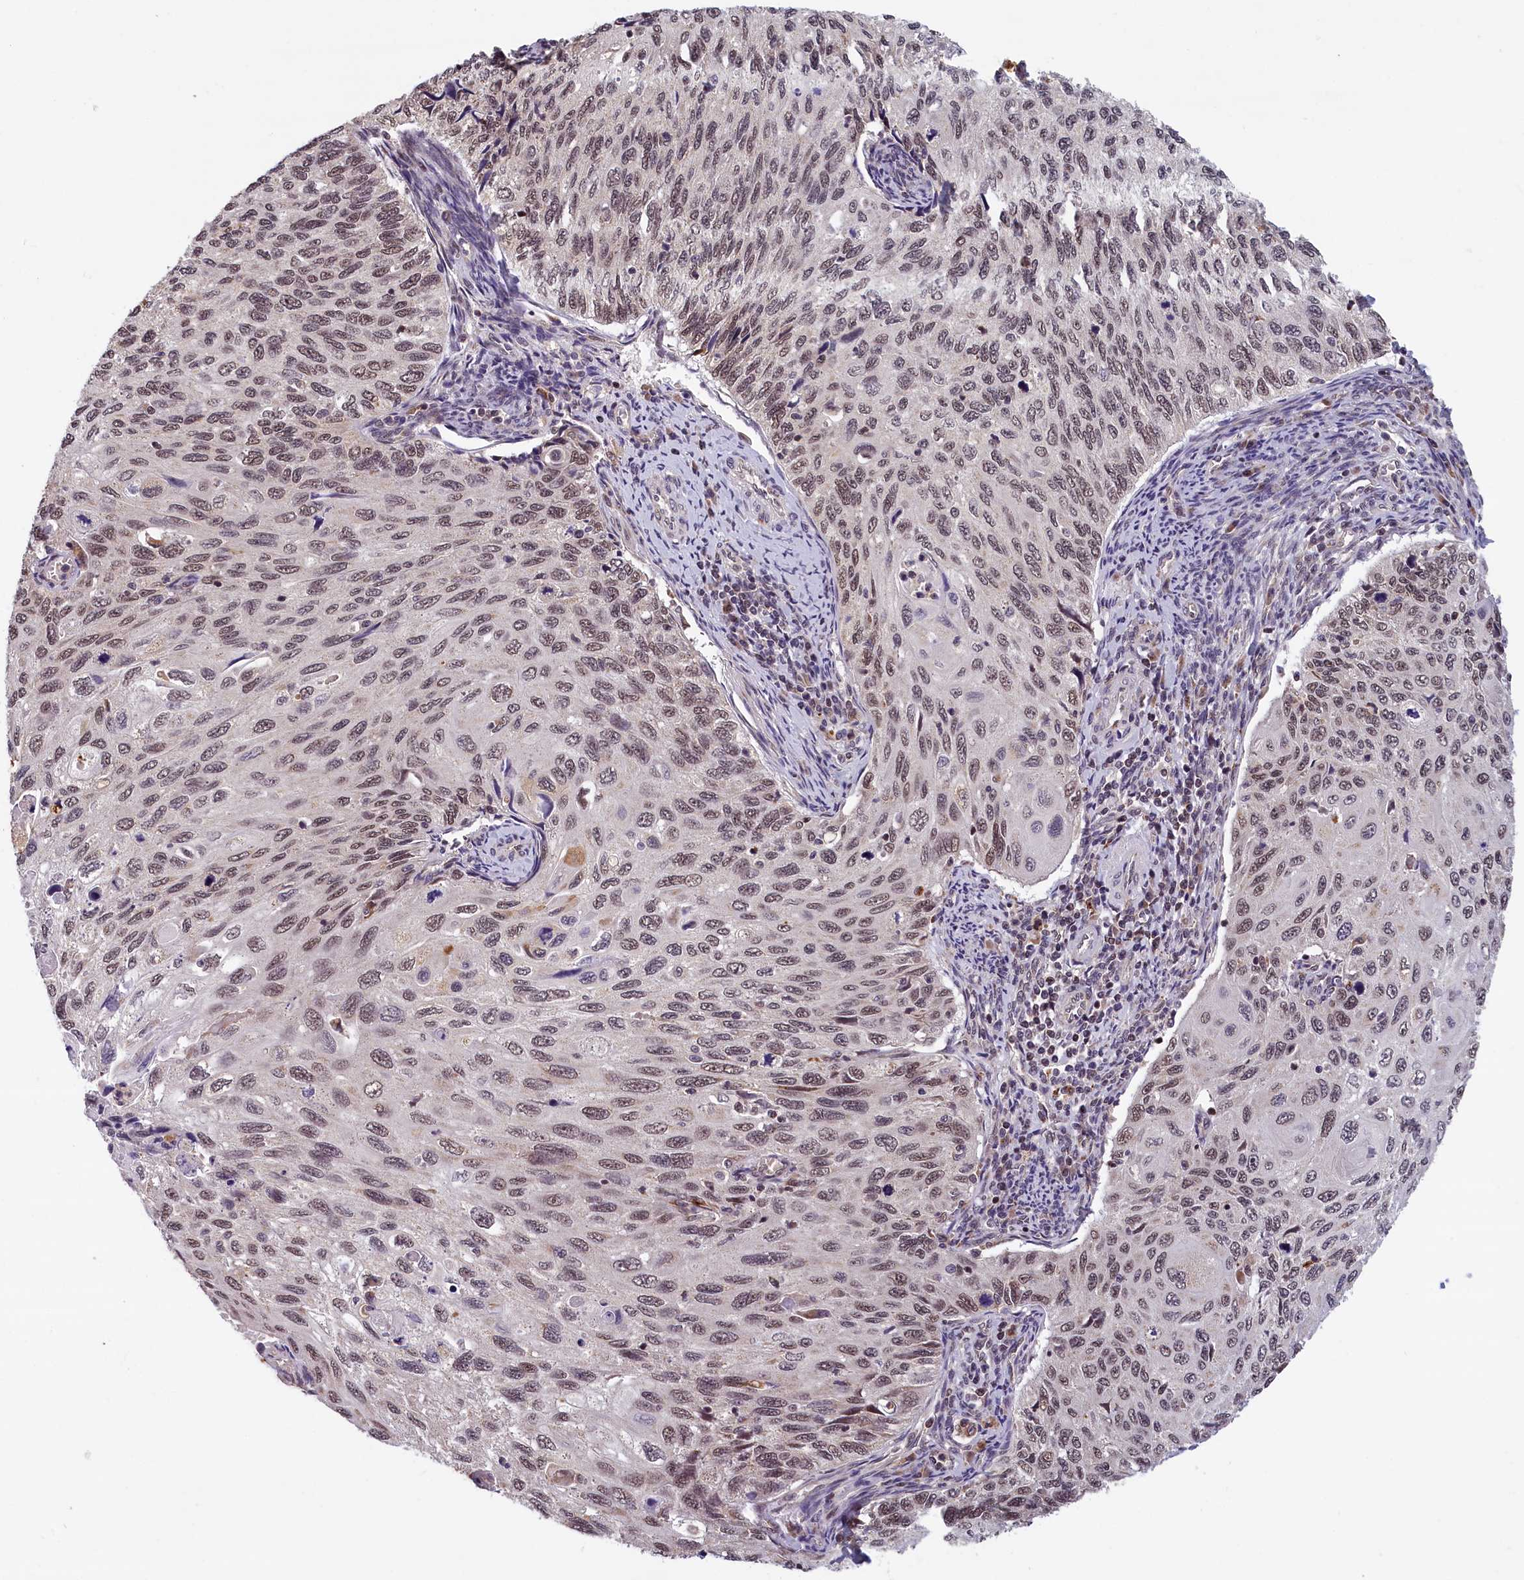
{"staining": {"intensity": "weak", "quantity": ">75%", "location": "nuclear"}, "tissue": "cervical cancer", "cell_type": "Tumor cells", "image_type": "cancer", "snomed": [{"axis": "morphology", "description": "Squamous cell carcinoma, NOS"}, {"axis": "topography", "description": "Cervix"}], "caption": "Brown immunohistochemical staining in squamous cell carcinoma (cervical) shows weak nuclear positivity in about >75% of tumor cells. Immunohistochemistry stains the protein of interest in brown and the nuclei are stained blue.", "gene": "KCNK6", "patient": {"sex": "female", "age": 70}}